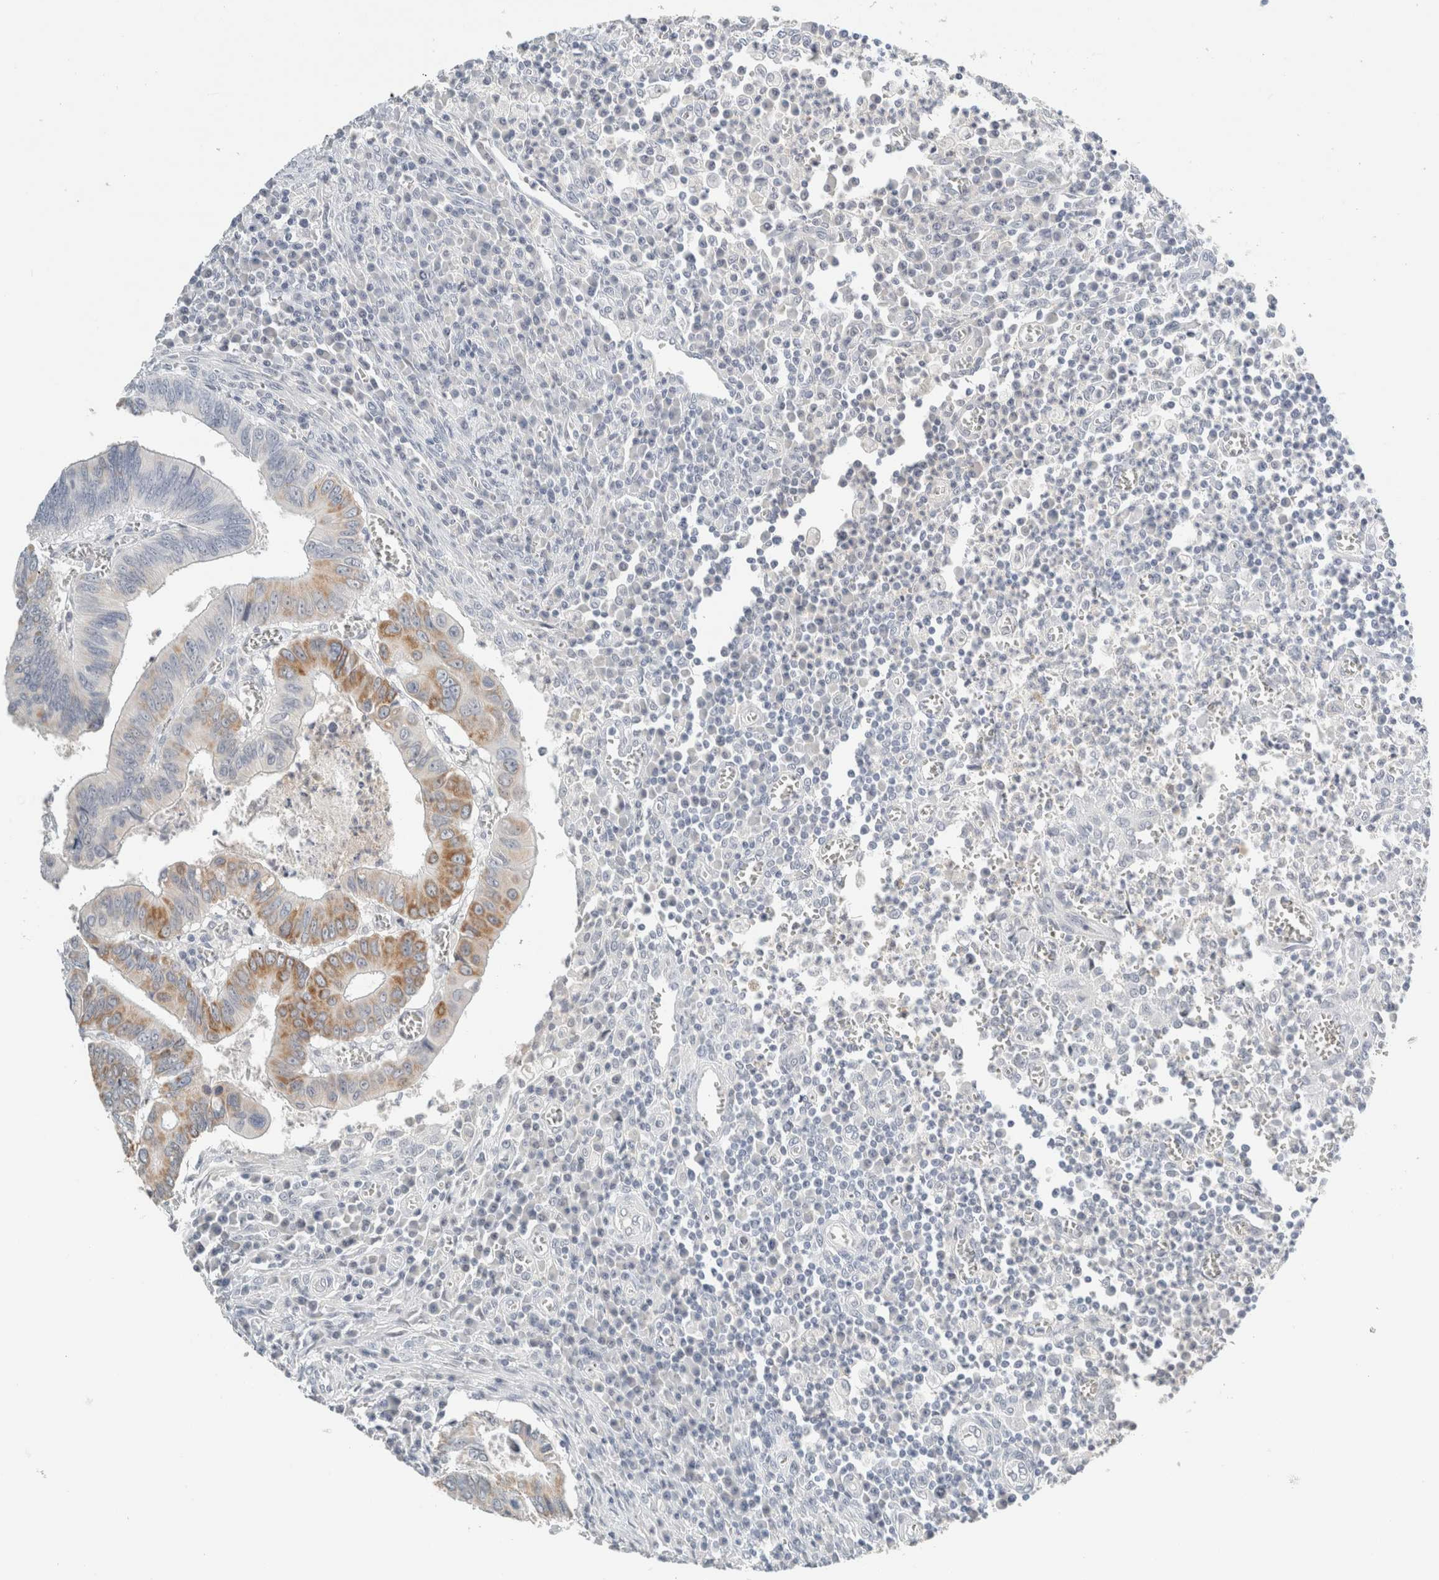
{"staining": {"intensity": "moderate", "quantity": "<25%", "location": "cytoplasmic/membranous"}, "tissue": "colorectal cancer", "cell_type": "Tumor cells", "image_type": "cancer", "snomed": [{"axis": "morphology", "description": "Inflammation, NOS"}, {"axis": "morphology", "description": "Adenocarcinoma, NOS"}, {"axis": "topography", "description": "Colon"}], "caption": "Immunohistochemistry (IHC) histopathology image of neoplastic tissue: colorectal cancer stained using immunohistochemistry (IHC) demonstrates low levels of moderate protein expression localized specifically in the cytoplasmic/membranous of tumor cells, appearing as a cytoplasmic/membranous brown color.", "gene": "CRAT", "patient": {"sex": "male", "age": 72}}